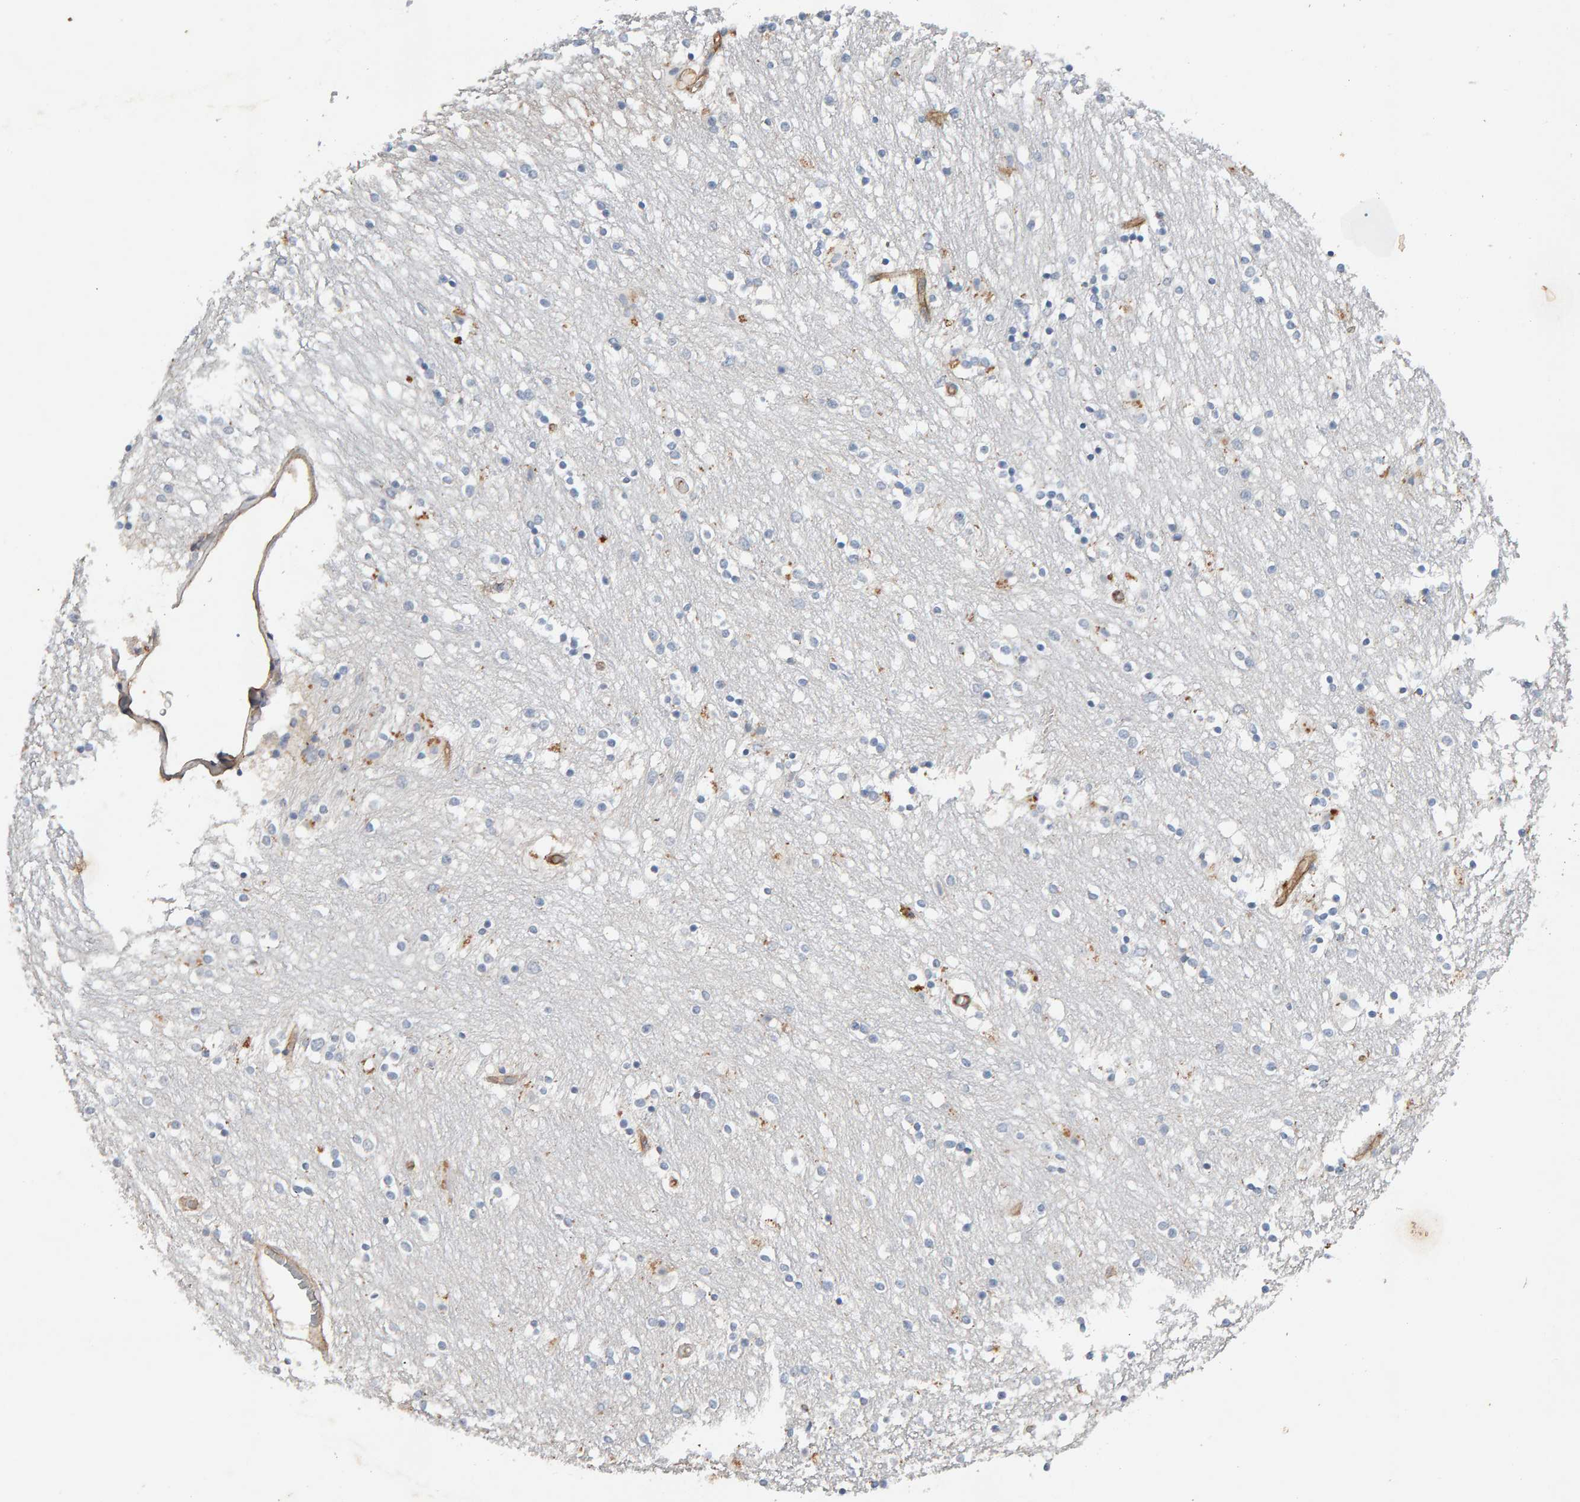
{"staining": {"intensity": "weak", "quantity": "<25%", "location": "cytoplasmic/membranous"}, "tissue": "caudate", "cell_type": "Glial cells", "image_type": "normal", "snomed": [{"axis": "morphology", "description": "Normal tissue, NOS"}, {"axis": "topography", "description": "Lateral ventricle wall"}], "caption": "A high-resolution photomicrograph shows immunohistochemistry (IHC) staining of benign caudate, which reveals no significant expression in glial cells.", "gene": "PTPRM", "patient": {"sex": "female", "age": 54}}